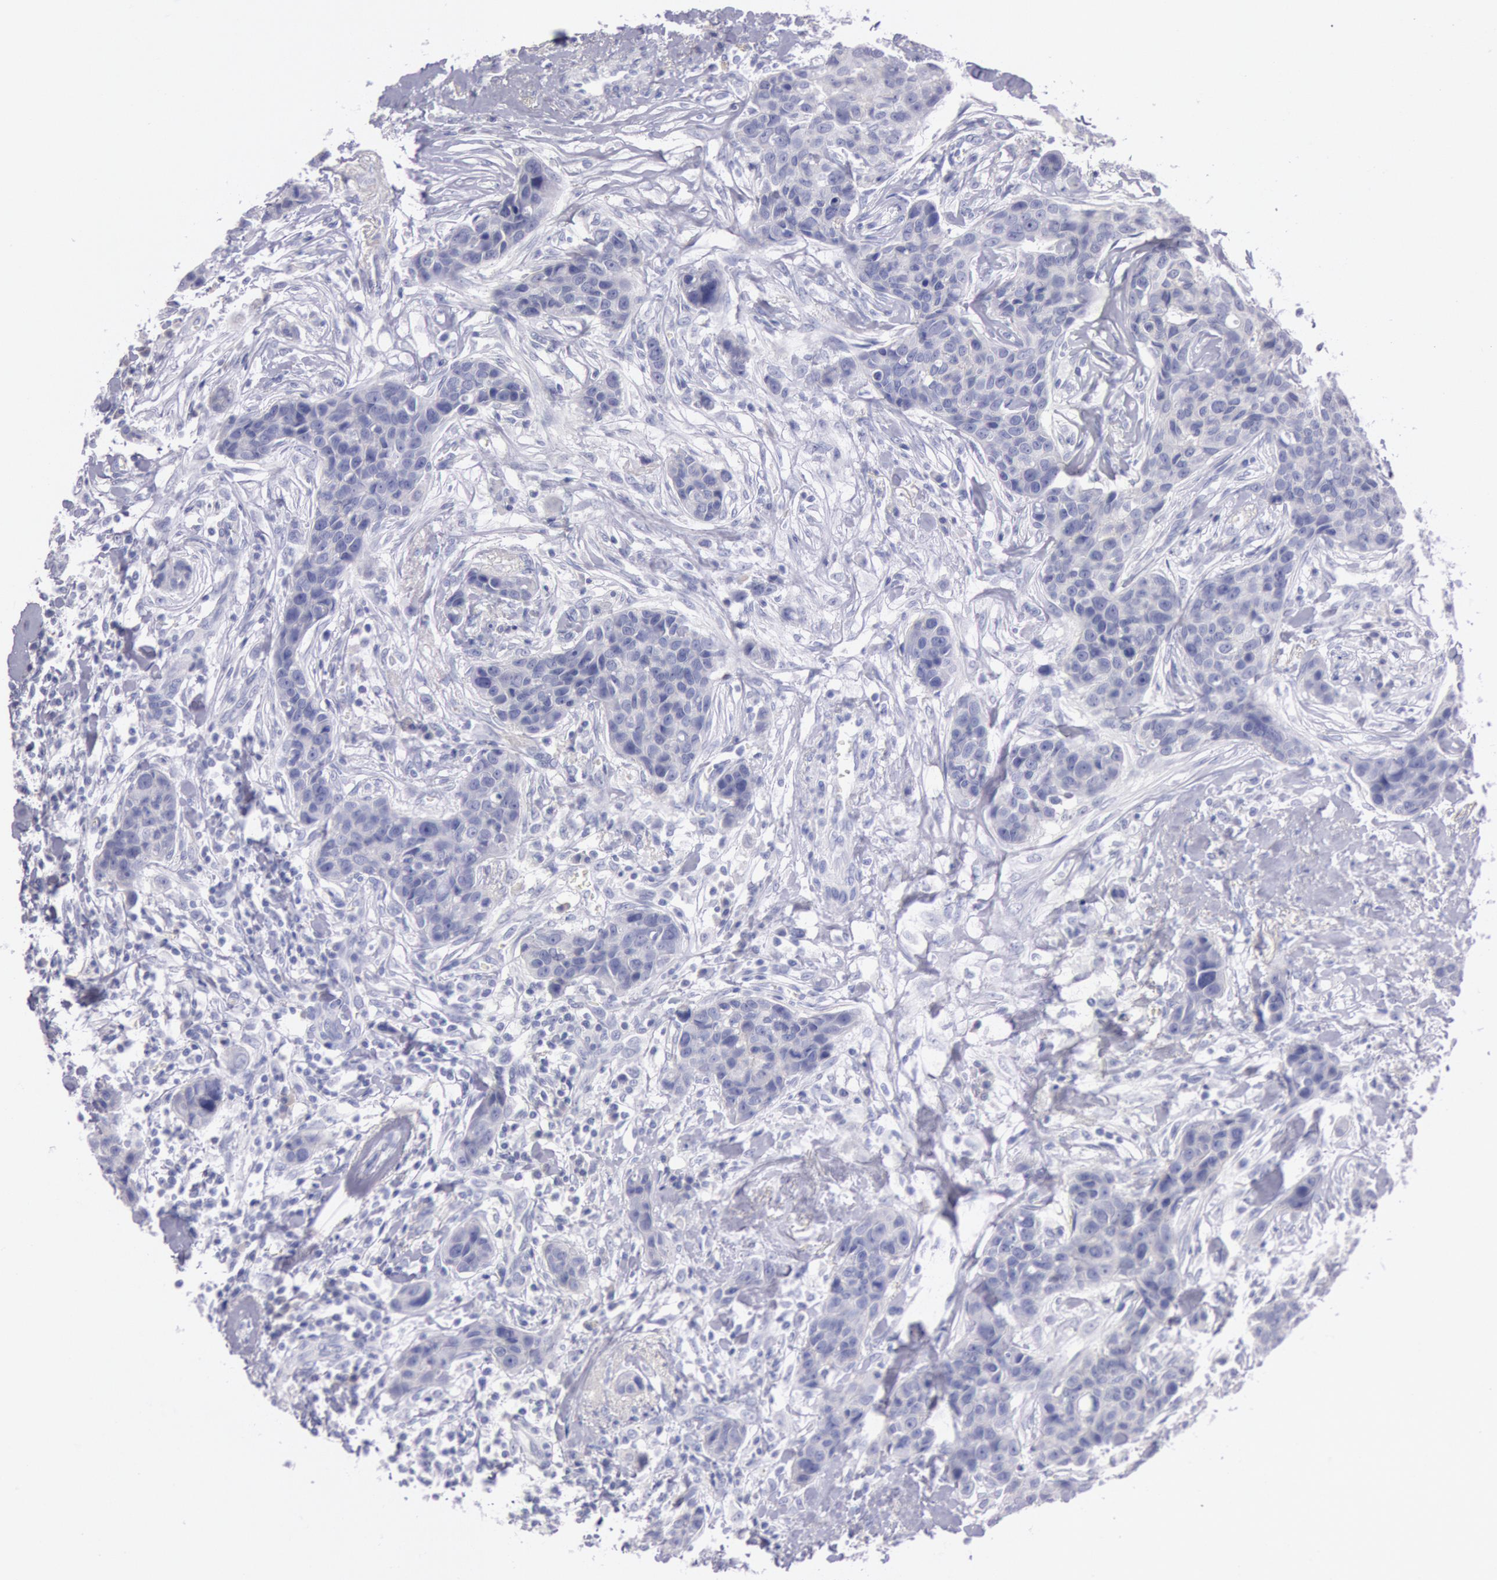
{"staining": {"intensity": "negative", "quantity": "none", "location": "none"}, "tissue": "breast cancer", "cell_type": "Tumor cells", "image_type": "cancer", "snomed": [{"axis": "morphology", "description": "Duct carcinoma"}, {"axis": "topography", "description": "Breast"}], "caption": "Image shows no significant protein expression in tumor cells of breast infiltrating ductal carcinoma.", "gene": "EGFR", "patient": {"sex": "female", "age": 91}}